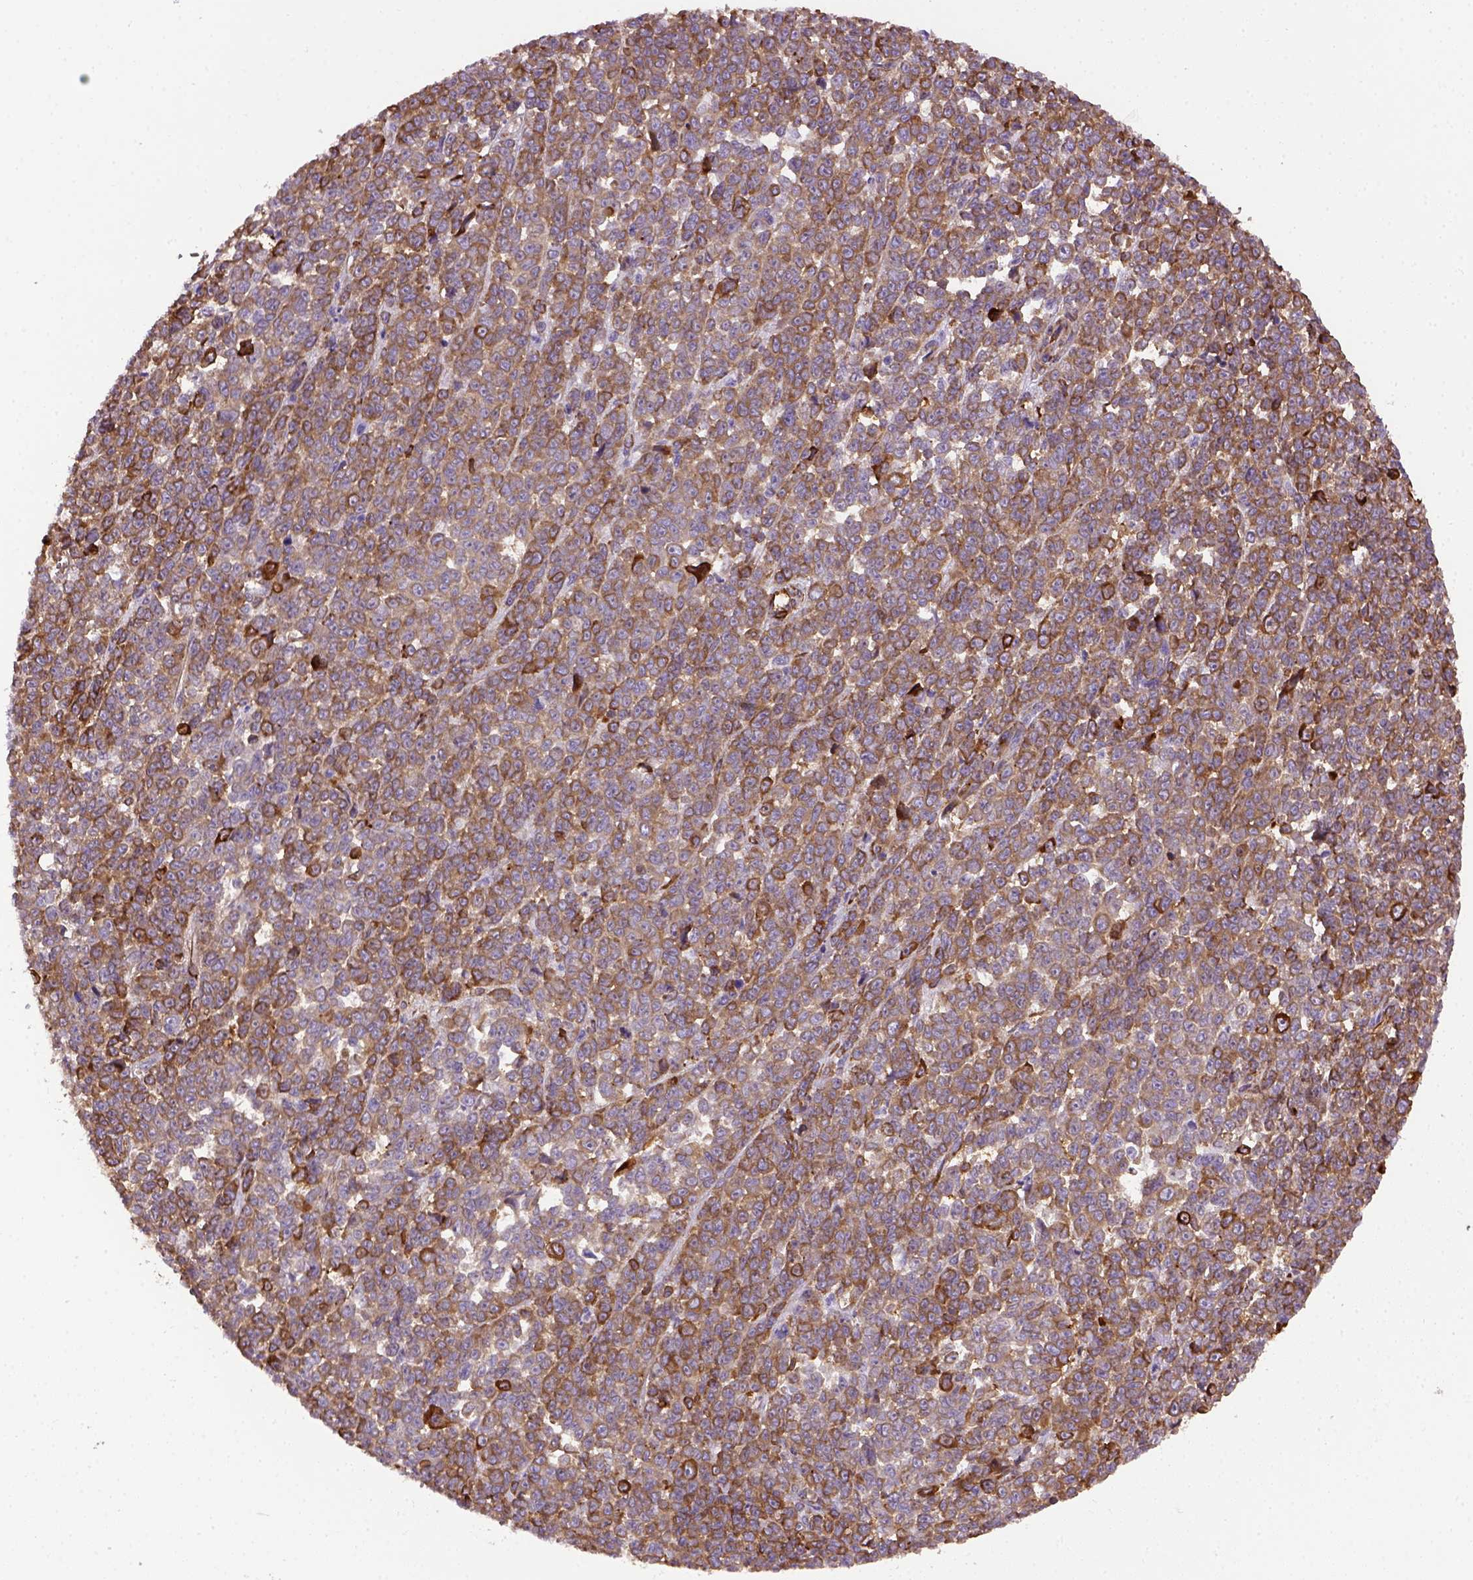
{"staining": {"intensity": "moderate", "quantity": ">75%", "location": "cytoplasmic/membranous"}, "tissue": "melanoma", "cell_type": "Tumor cells", "image_type": "cancer", "snomed": [{"axis": "morphology", "description": "Malignant melanoma, NOS"}, {"axis": "topography", "description": "Skin"}], "caption": "Moderate cytoplasmic/membranous expression is seen in approximately >75% of tumor cells in melanoma.", "gene": "KAZN", "patient": {"sex": "female", "age": 95}}